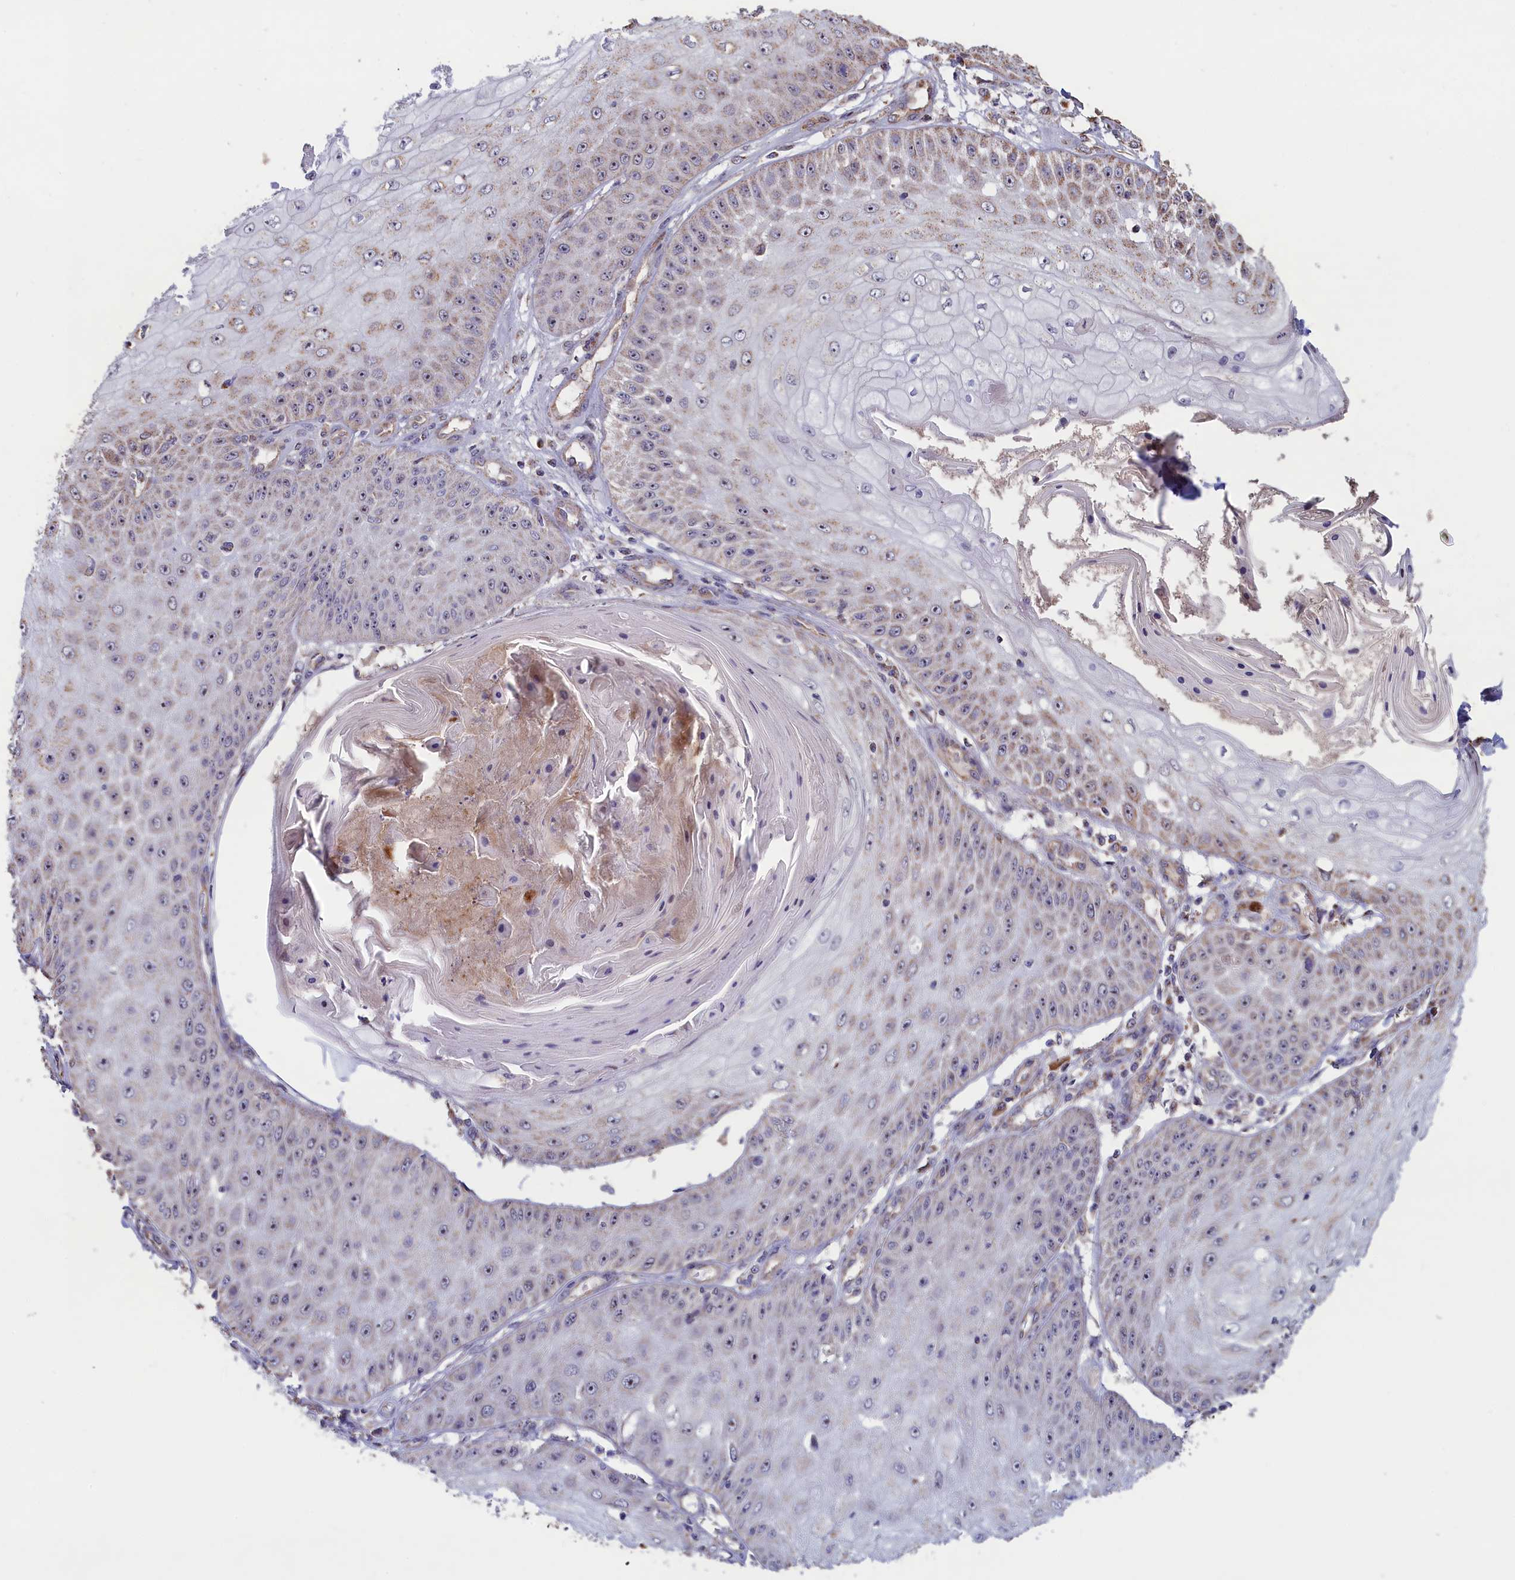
{"staining": {"intensity": "weak", "quantity": "<25%", "location": "cytoplasmic/membranous"}, "tissue": "skin cancer", "cell_type": "Tumor cells", "image_type": "cancer", "snomed": [{"axis": "morphology", "description": "Squamous cell carcinoma, NOS"}, {"axis": "topography", "description": "Skin"}], "caption": "Squamous cell carcinoma (skin) was stained to show a protein in brown. There is no significant staining in tumor cells.", "gene": "ZNF816", "patient": {"sex": "male", "age": 70}}